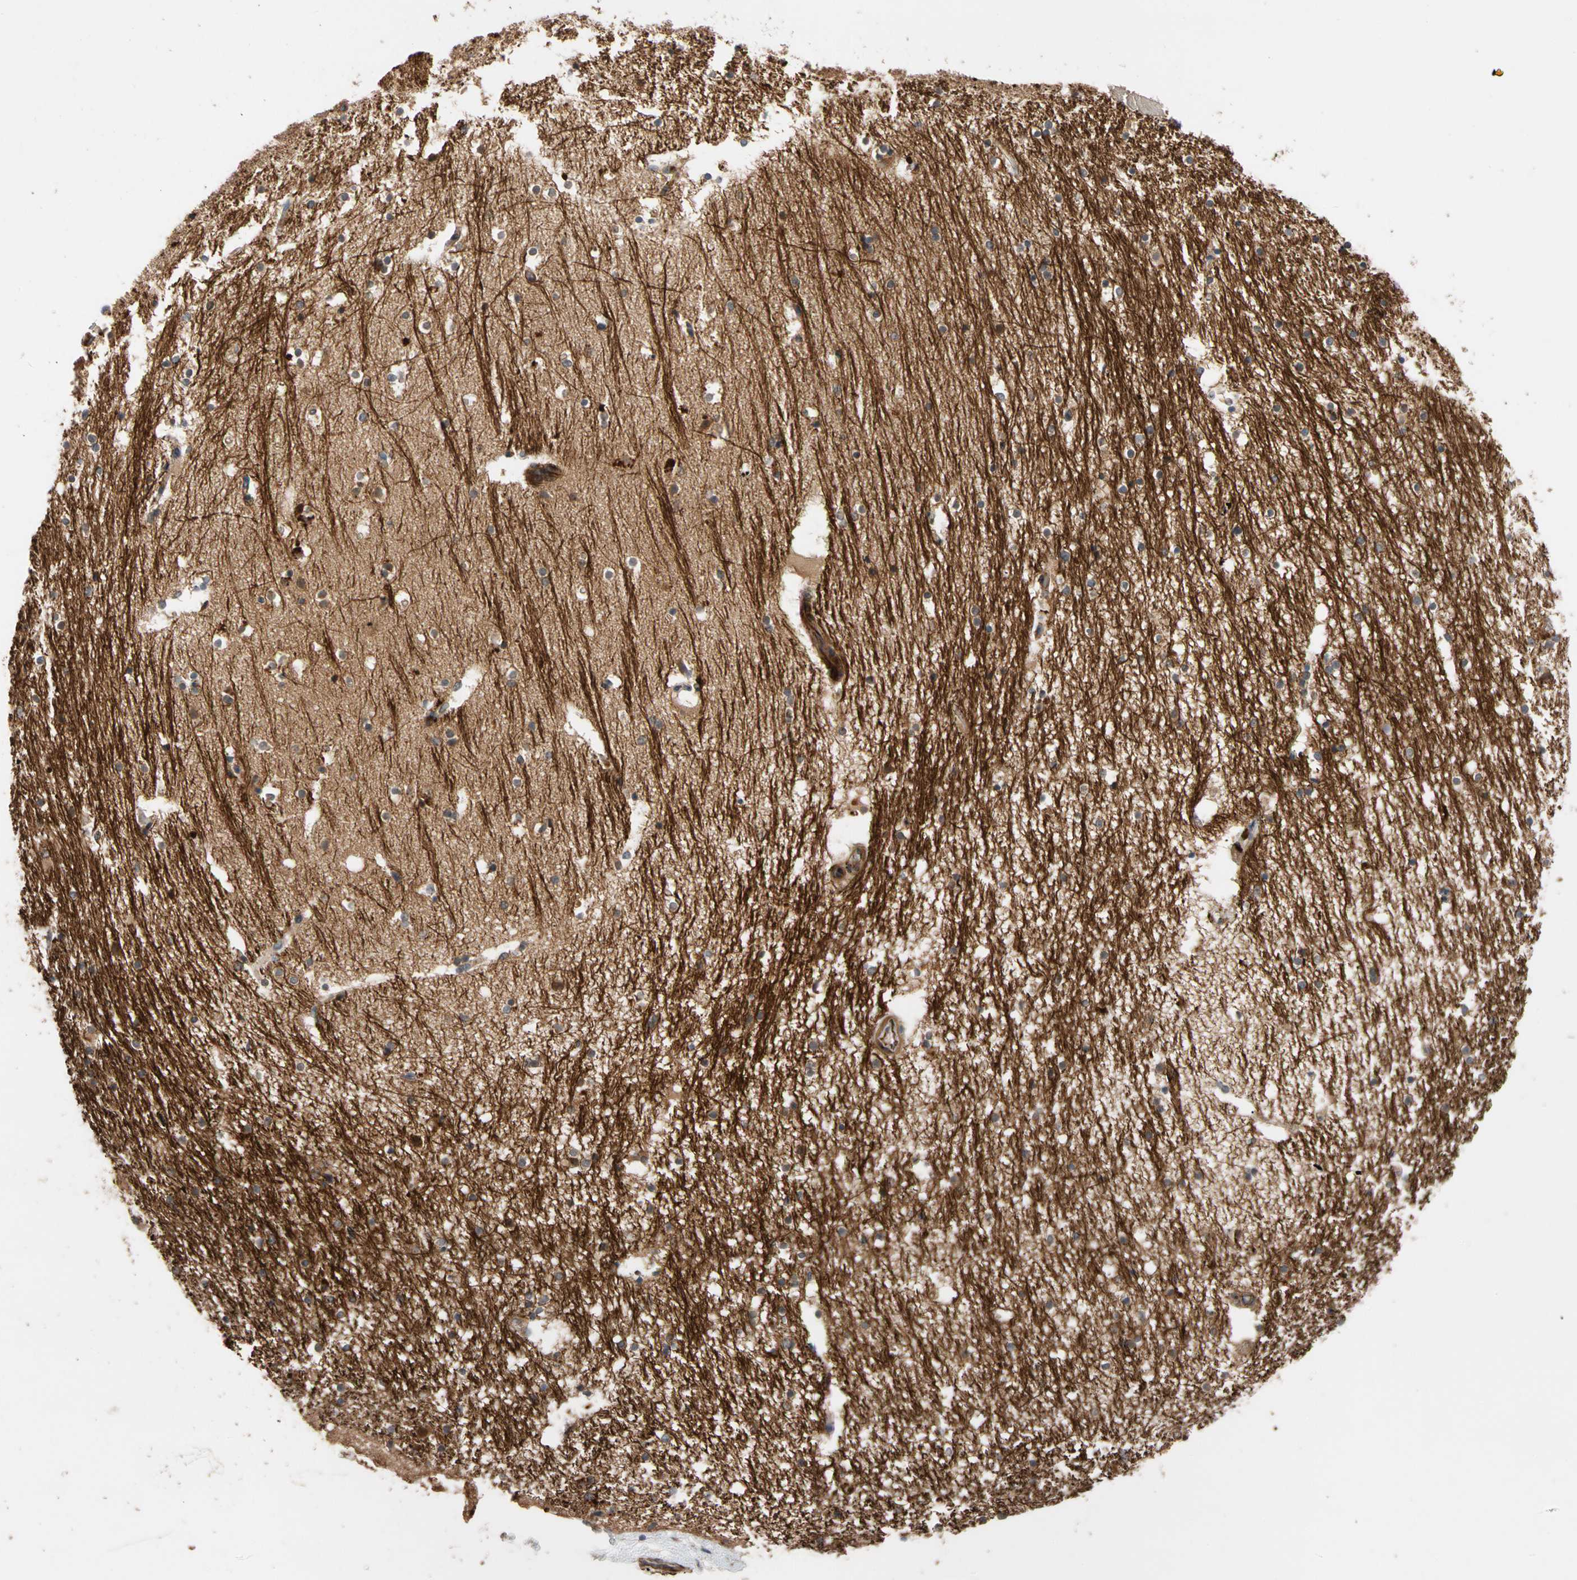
{"staining": {"intensity": "moderate", "quantity": ">75%", "location": "cytoplasmic/membranous"}, "tissue": "hippocampus", "cell_type": "Glial cells", "image_type": "normal", "snomed": [{"axis": "morphology", "description": "Normal tissue, NOS"}, {"axis": "topography", "description": "Hippocampus"}], "caption": "IHC of unremarkable human hippocampus displays medium levels of moderate cytoplasmic/membranous staining in approximately >75% of glial cells. The protein of interest is shown in brown color, while the nuclei are stained blue.", "gene": "FGD6", "patient": {"sex": "male", "age": 45}}